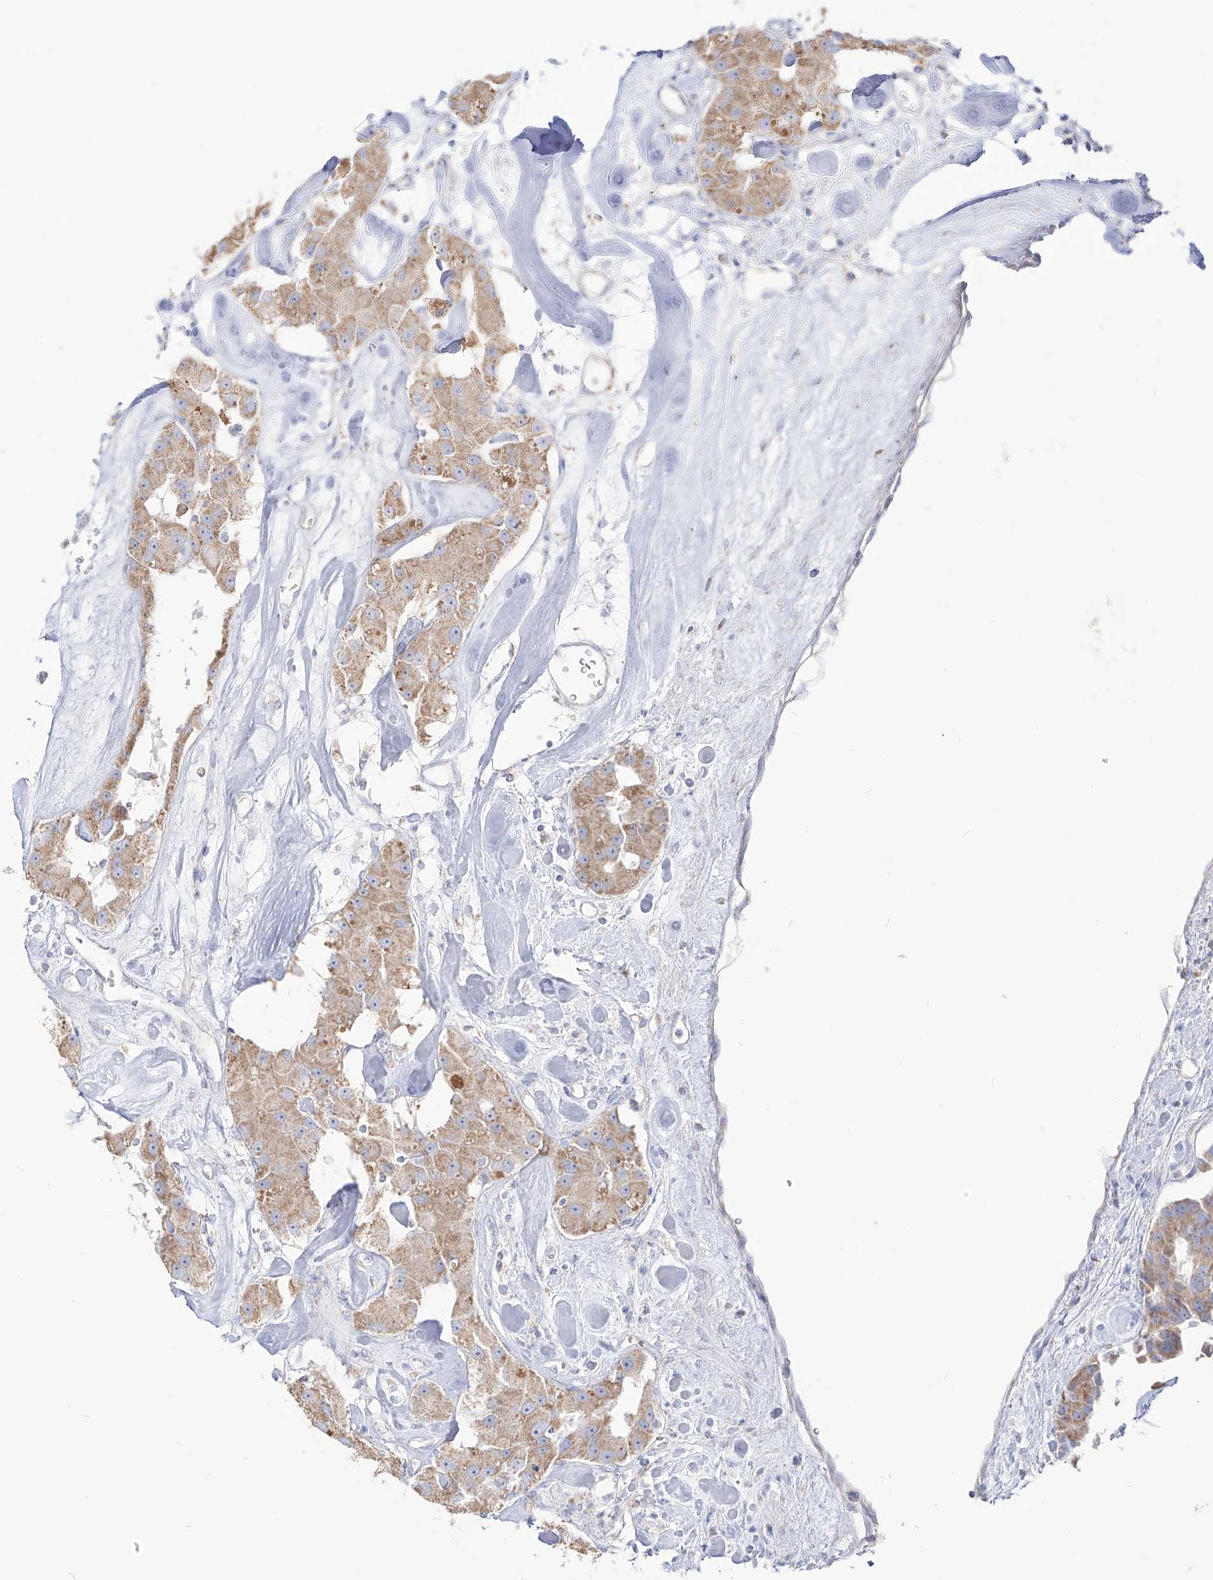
{"staining": {"intensity": "moderate", "quantity": ">75%", "location": "cytoplasmic/membranous"}, "tissue": "carcinoid", "cell_type": "Tumor cells", "image_type": "cancer", "snomed": [{"axis": "morphology", "description": "Carcinoid, malignant, NOS"}, {"axis": "topography", "description": "Pancreas"}], "caption": "Immunohistochemistry (IHC) (DAB (3,3'-diaminobenzidine)) staining of human carcinoid displays moderate cytoplasmic/membranous protein expression in approximately >75% of tumor cells. The protein is stained brown, and the nuclei are stained in blue (DAB (3,3'-diaminobenzidine) IHC with brightfield microscopy, high magnification).", "gene": "RCHY1", "patient": {"sex": "male", "age": 41}}